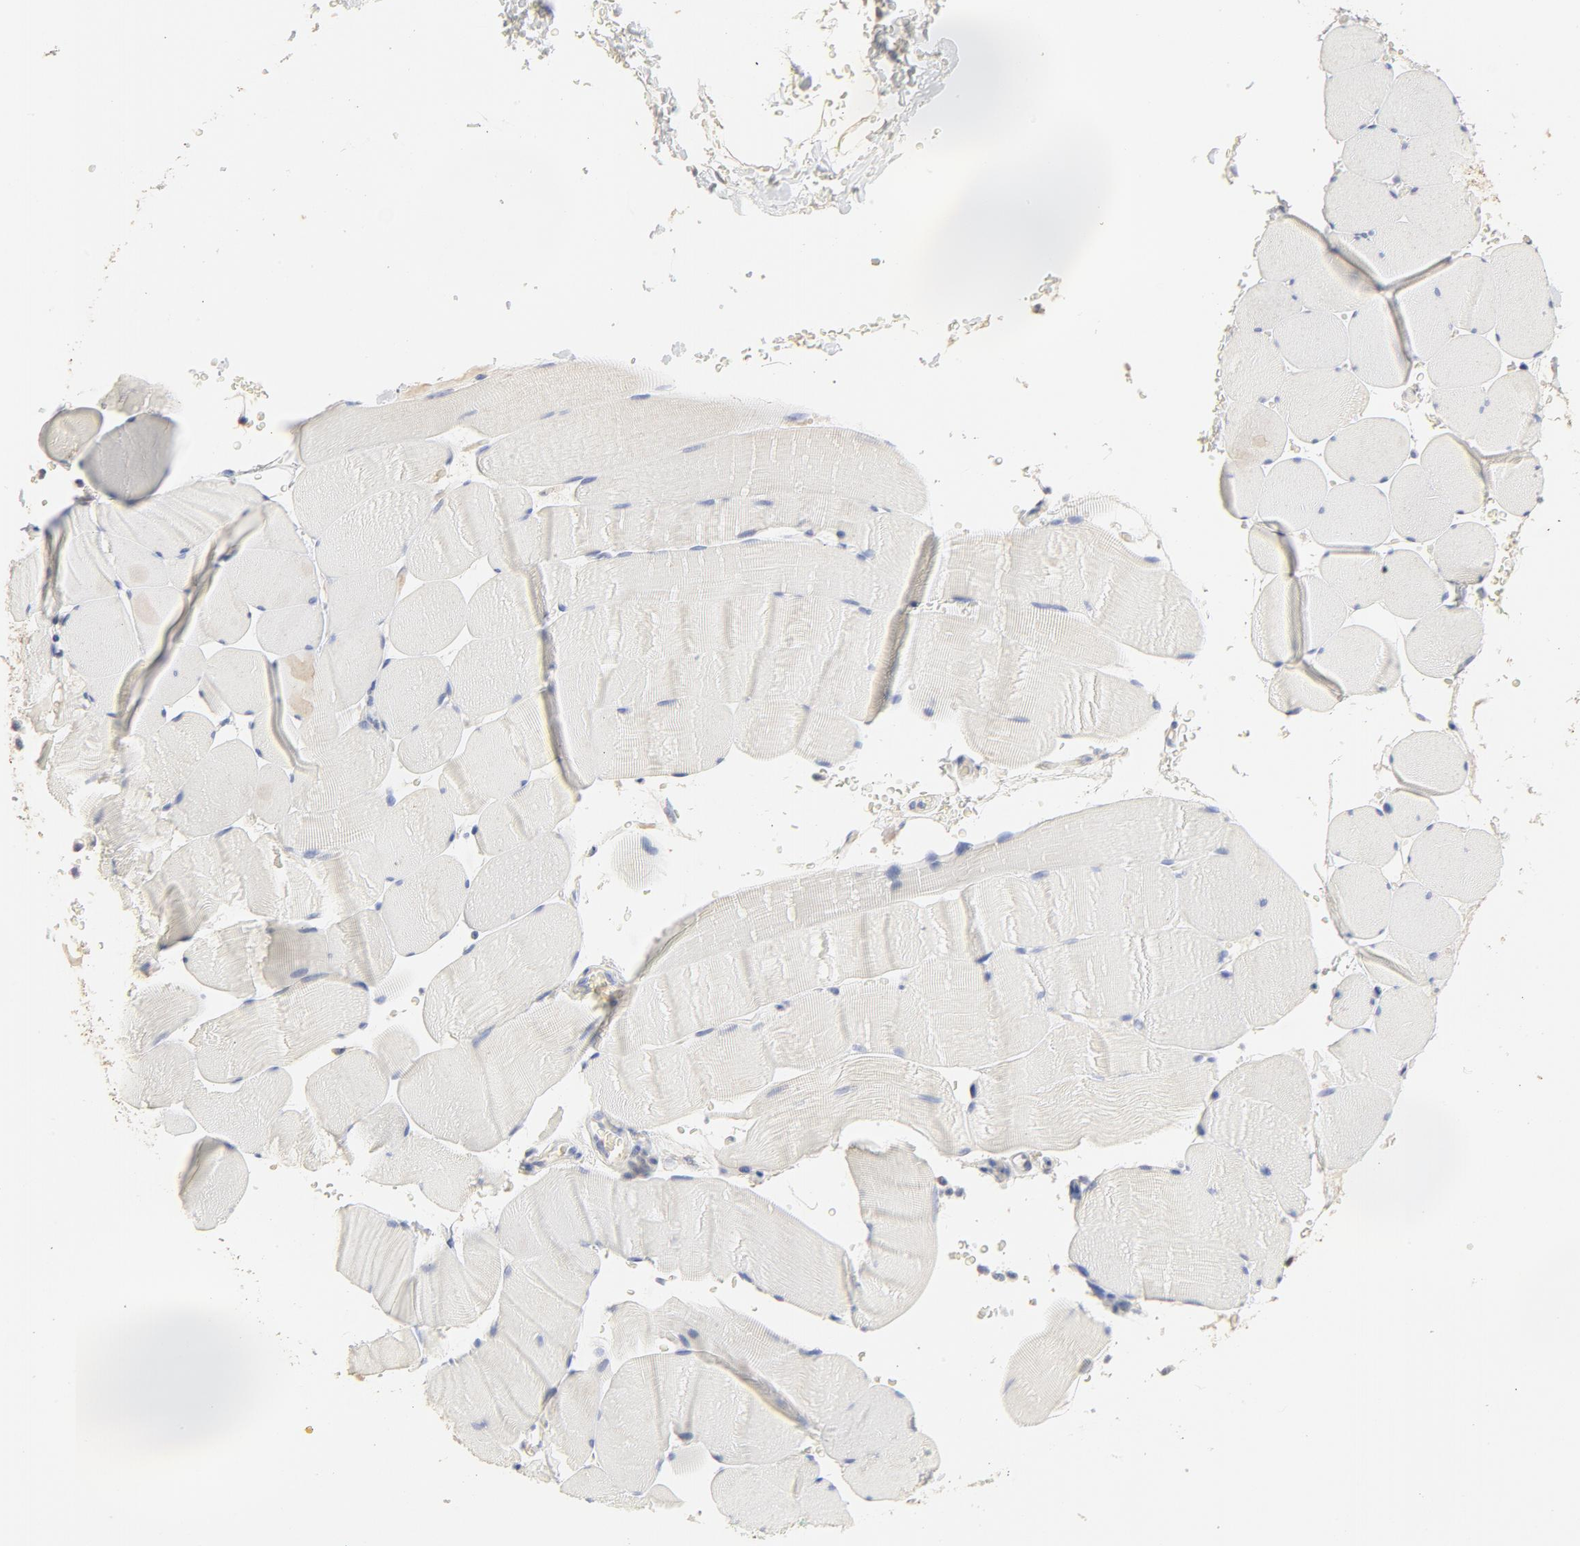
{"staining": {"intensity": "negative", "quantity": "none", "location": "none"}, "tissue": "skeletal muscle", "cell_type": "Myocytes", "image_type": "normal", "snomed": [{"axis": "morphology", "description": "Normal tissue, NOS"}, {"axis": "topography", "description": "Skeletal muscle"}], "caption": "An image of human skeletal muscle is negative for staining in myocytes. The staining is performed using DAB (3,3'-diaminobenzidine) brown chromogen with nuclei counter-stained in using hematoxylin.", "gene": "FCGBP", "patient": {"sex": "male", "age": 62}}